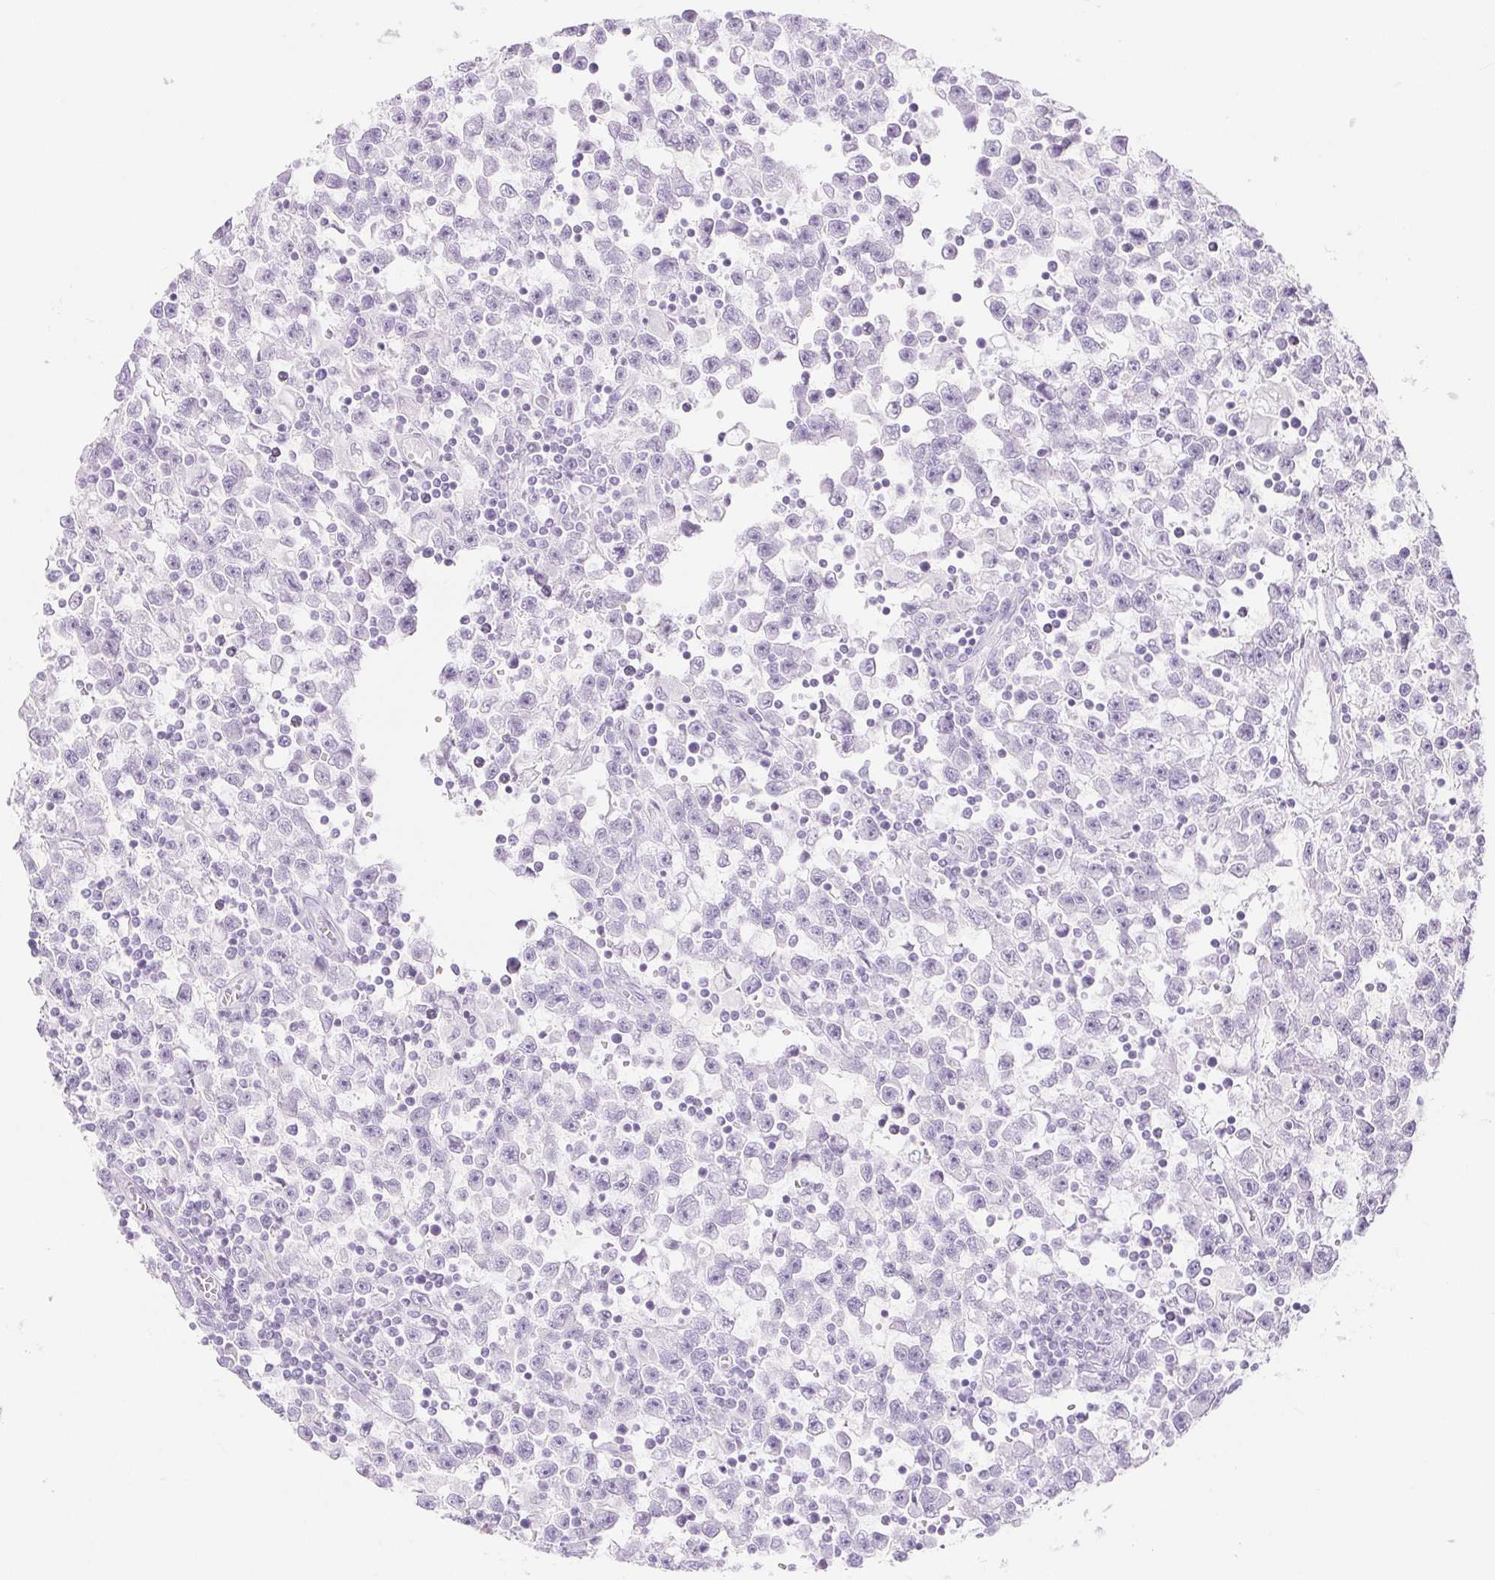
{"staining": {"intensity": "negative", "quantity": "none", "location": "none"}, "tissue": "testis cancer", "cell_type": "Tumor cells", "image_type": "cancer", "snomed": [{"axis": "morphology", "description": "Seminoma, NOS"}, {"axis": "topography", "description": "Testis"}], "caption": "Immunohistochemical staining of testis cancer (seminoma) demonstrates no significant expression in tumor cells. (DAB immunohistochemistry (IHC) with hematoxylin counter stain).", "gene": "SPRR3", "patient": {"sex": "male", "age": 31}}